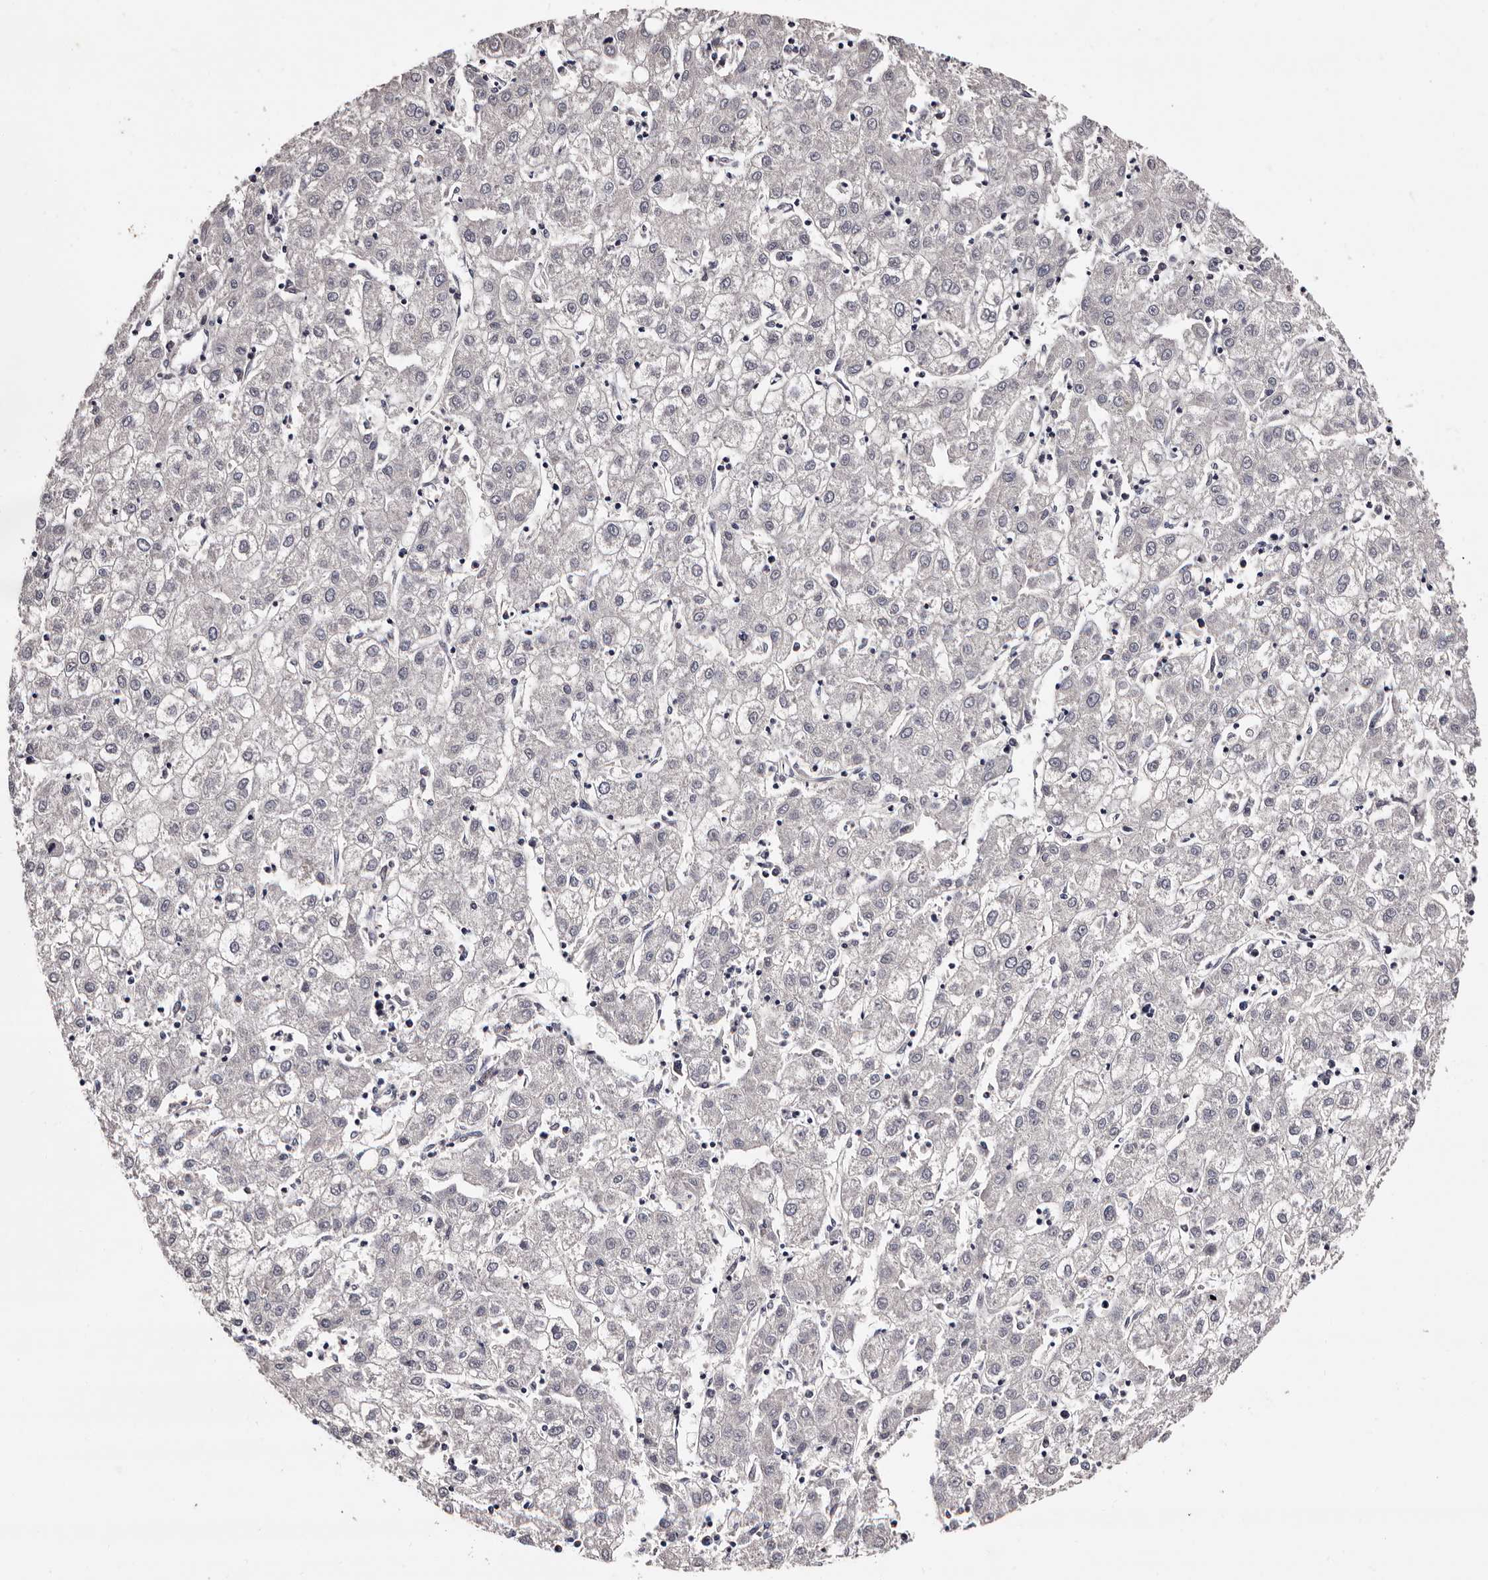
{"staining": {"intensity": "negative", "quantity": "none", "location": "none"}, "tissue": "liver cancer", "cell_type": "Tumor cells", "image_type": "cancer", "snomed": [{"axis": "morphology", "description": "Carcinoma, Hepatocellular, NOS"}, {"axis": "topography", "description": "Liver"}], "caption": "Tumor cells are negative for protein expression in human liver cancer.", "gene": "TAF4B", "patient": {"sex": "male", "age": 72}}